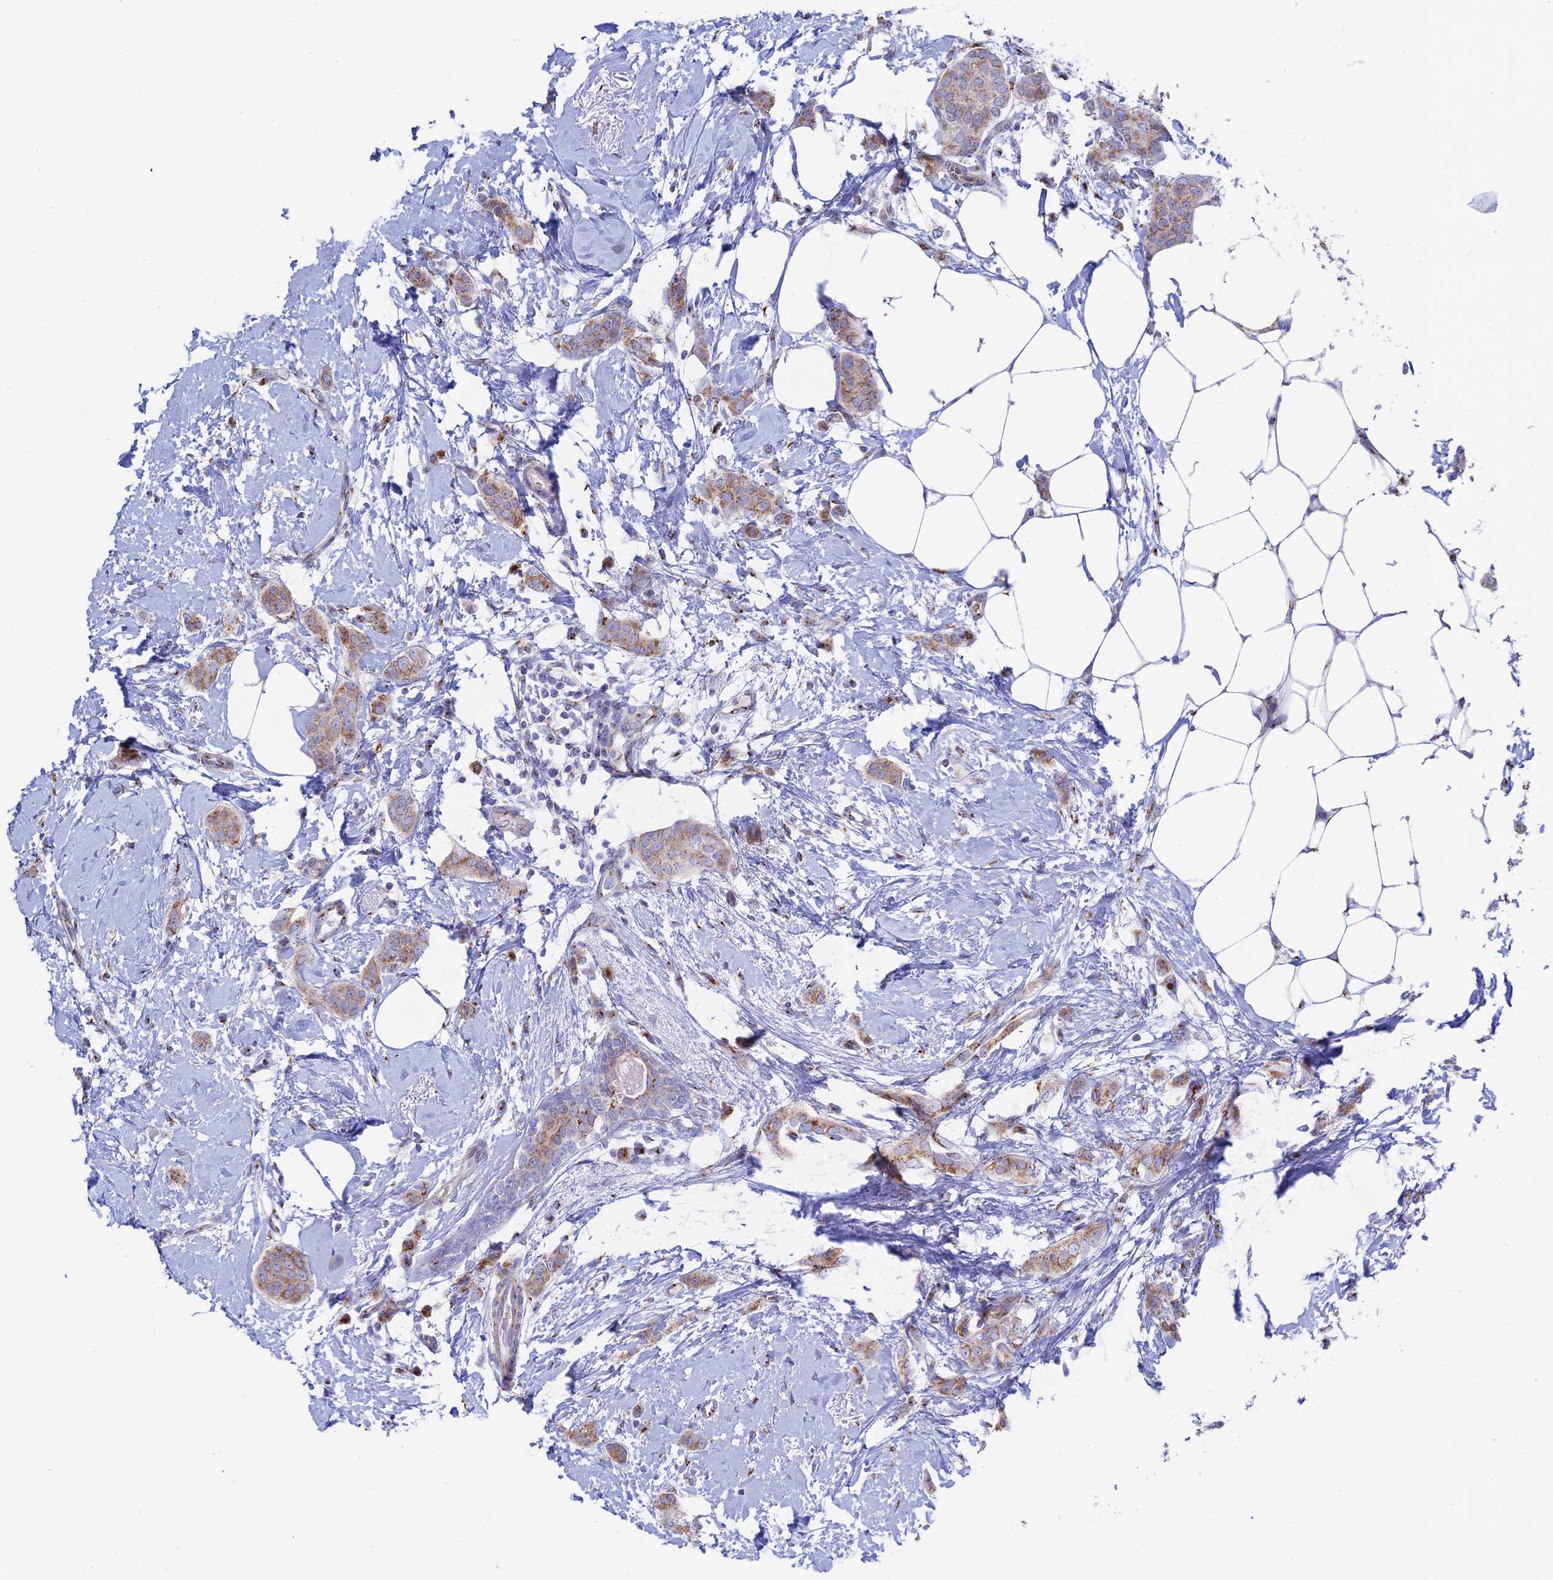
{"staining": {"intensity": "moderate", "quantity": ">75%", "location": "cytoplasmic/membranous"}, "tissue": "breast cancer", "cell_type": "Tumor cells", "image_type": "cancer", "snomed": [{"axis": "morphology", "description": "Duct carcinoma"}, {"axis": "topography", "description": "Breast"}], "caption": "Human breast cancer (invasive ductal carcinoma) stained with a protein marker exhibits moderate staining in tumor cells.", "gene": "HS2ST1", "patient": {"sex": "female", "age": 72}}